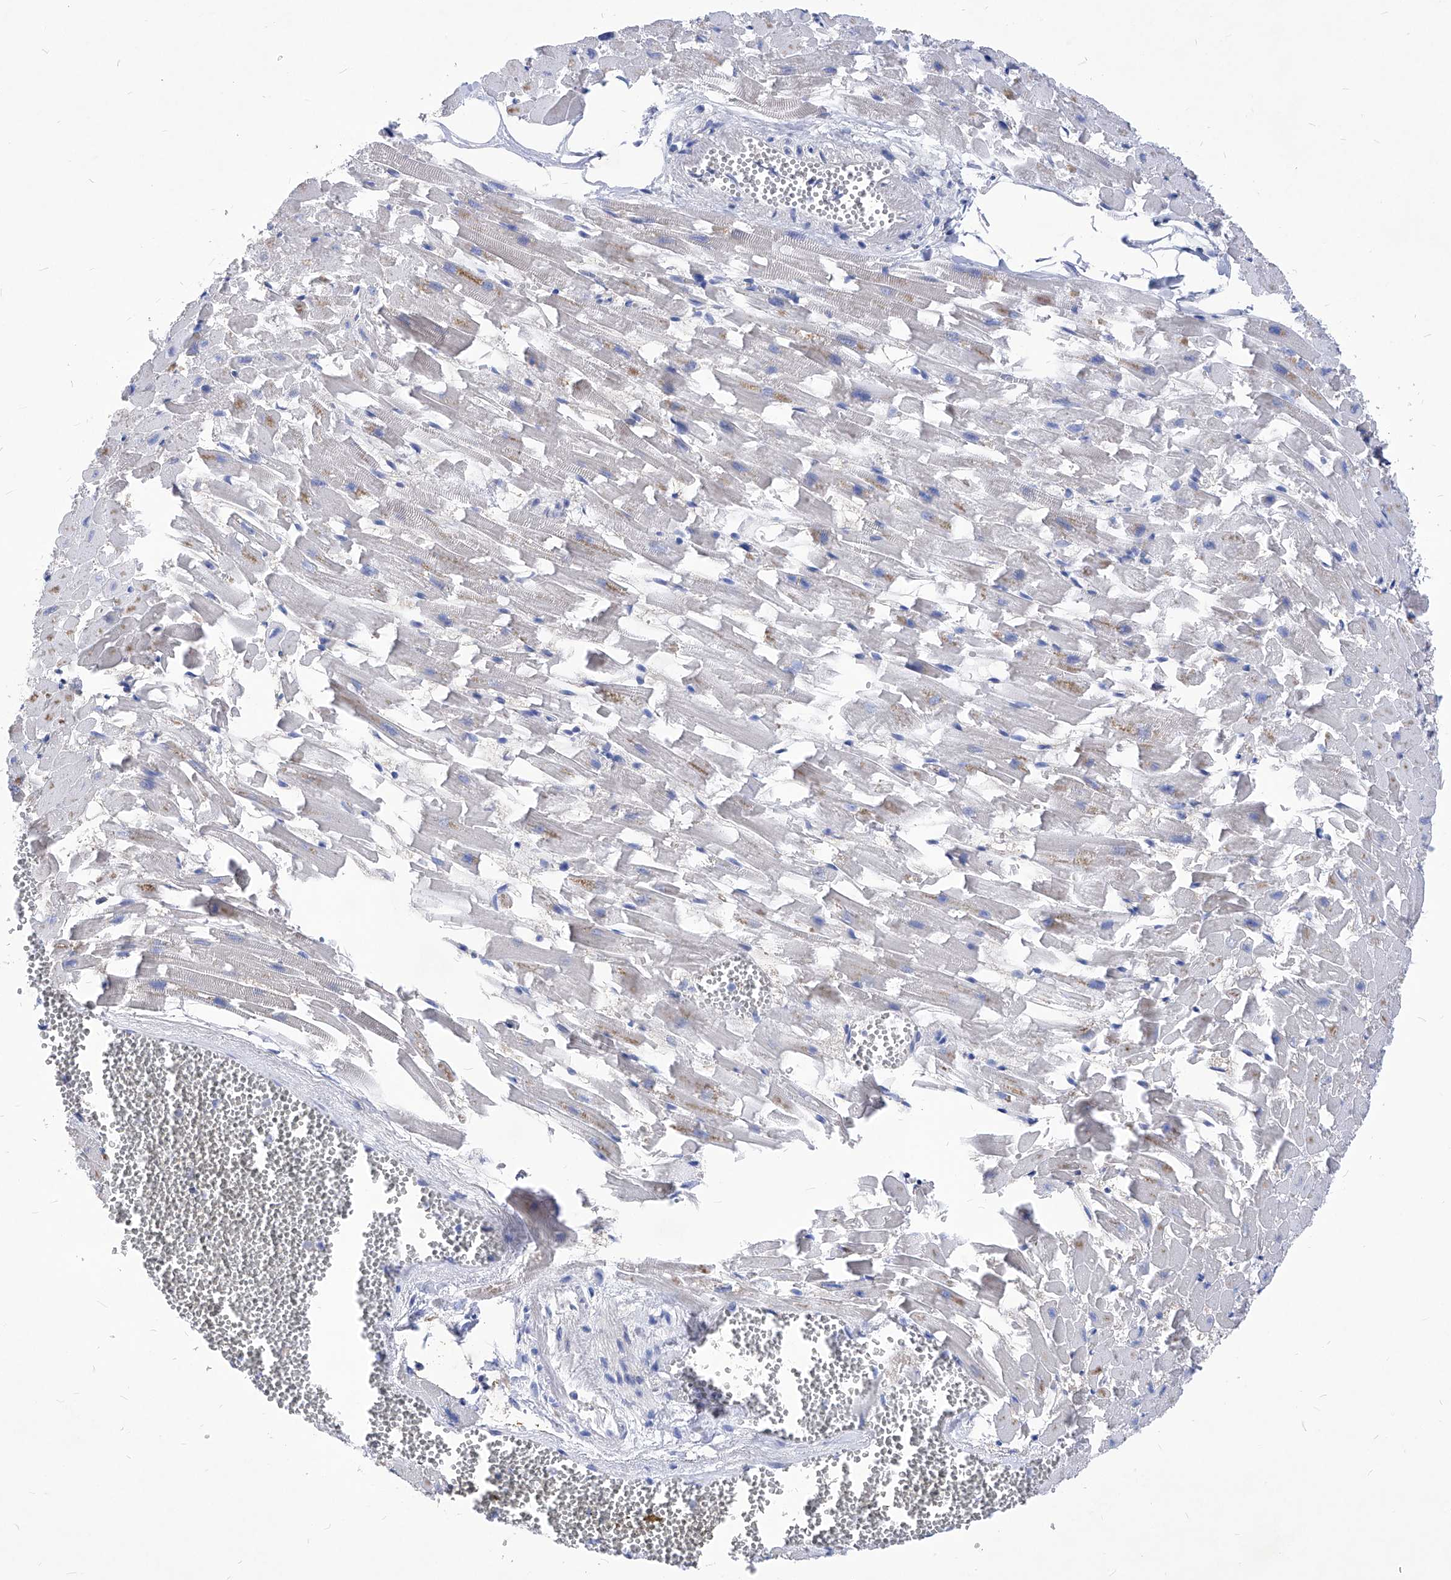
{"staining": {"intensity": "weak", "quantity": "<25%", "location": "cytoplasmic/membranous"}, "tissue": "heart muscle", "cell_type": "Cardiomyocytes", "image_type": "normal", "snomed": [{"axis": "morphology", "description": "Normal tissue, NOS"}, {"axis": "topography", "description": "Heart"}], "caption": "High magnification brightfield microscopy of unremarkable heart muscle stained with DAB (brown) and counterstained with hematoxylin (blue): cardiomyocytes show no significant staining.", "gene": "XPNPEP1", "patient": {"sex": "female", "age": 64}}